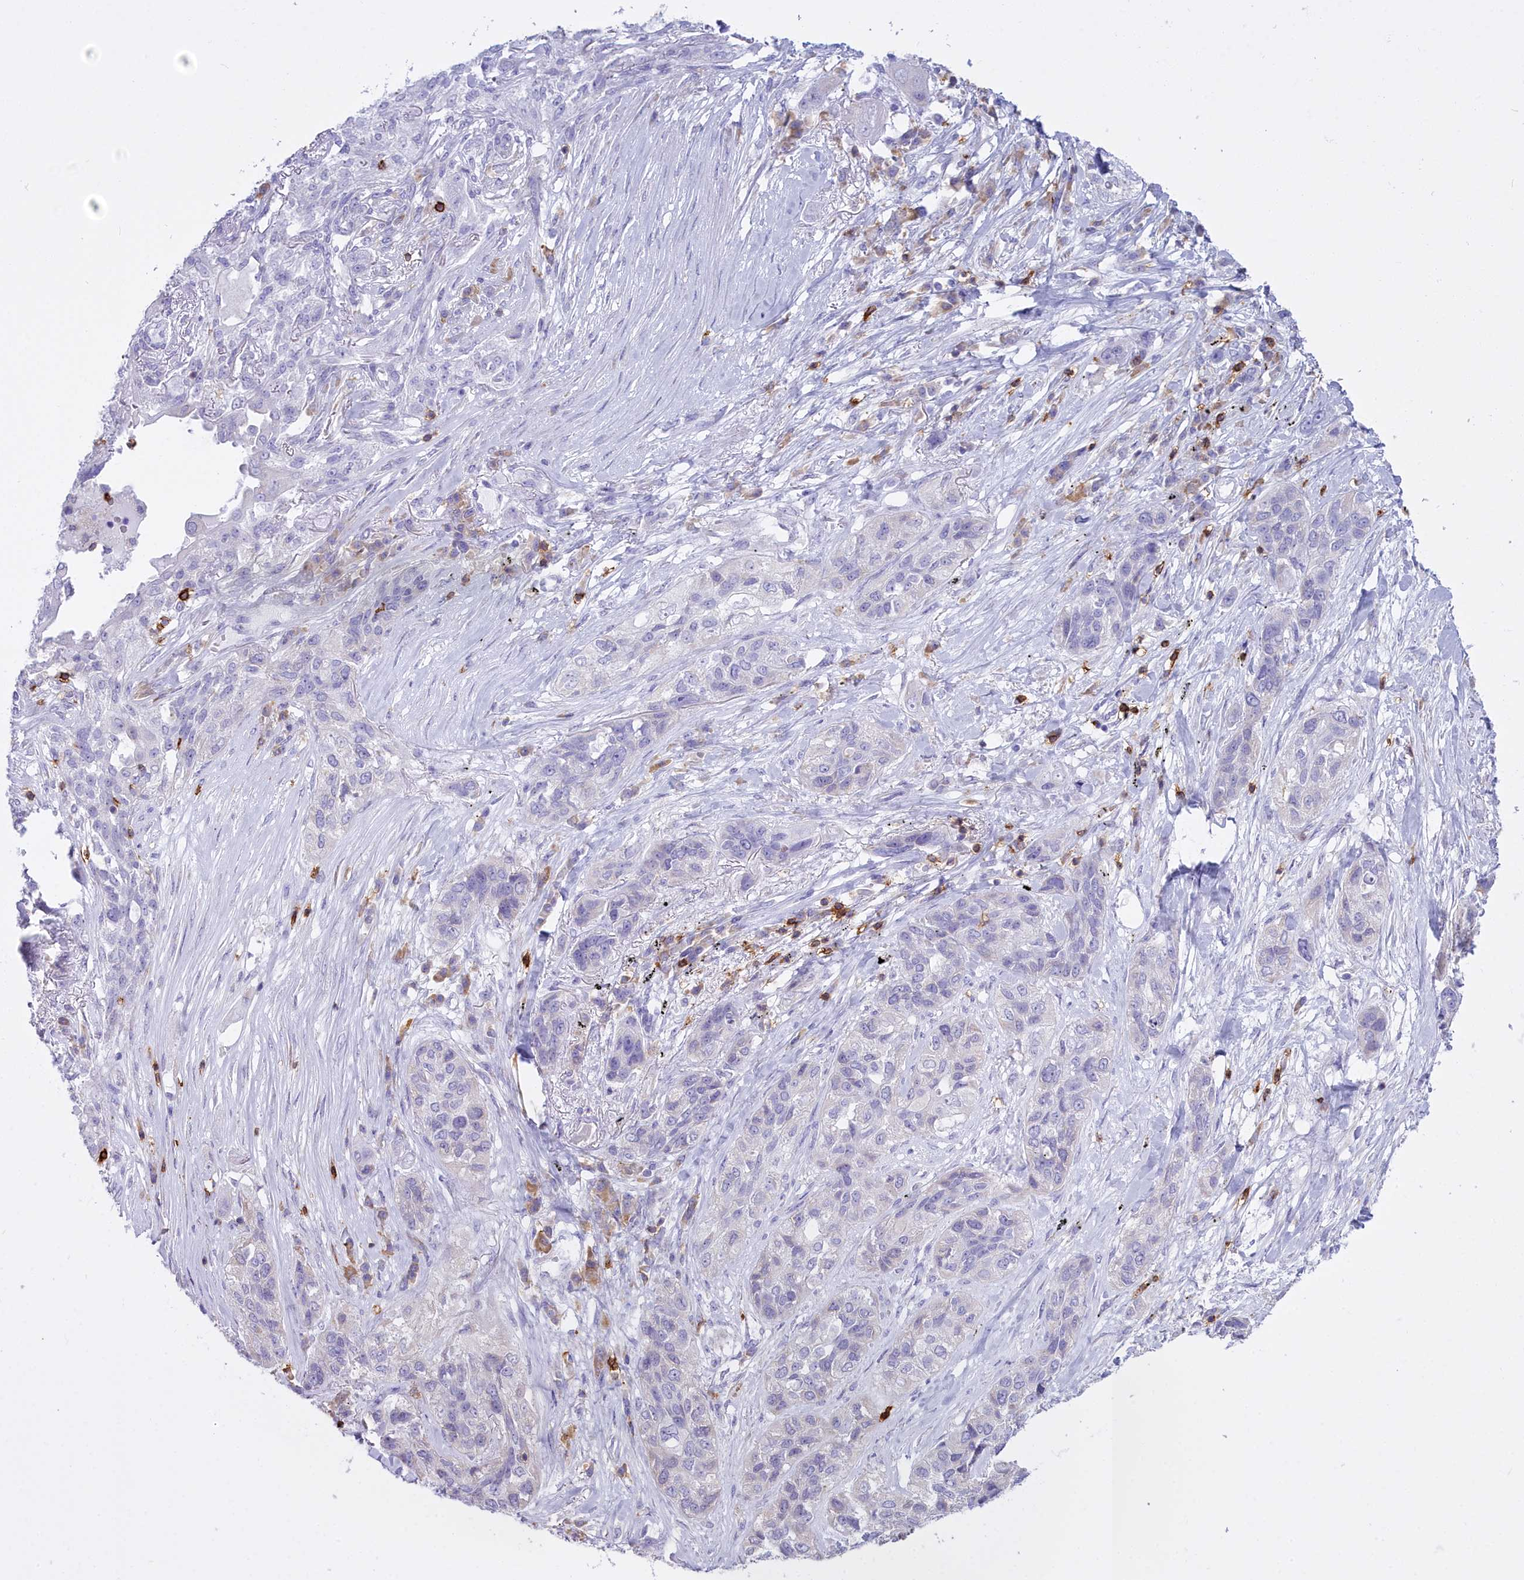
{"staining": {"intensity": "negative", "quantity": "none", "location": "none"}, "tissue": "lung cancer", "cell_type": "Tumor cells", "image_type": "cancer", "snomed": [{"axis": "morphology", "description": "Squamous cell carcinoma, NOS"}, {"axis": "topography", "description": "Lung"}], "caption": "Immunohistochemistry (IHC) photomicrograph of human lung cancer stained for a protein (brown), which displays no staining in tumor cells.", "gene": "CD5", "patient": {"sex": "female", "age": 70}}